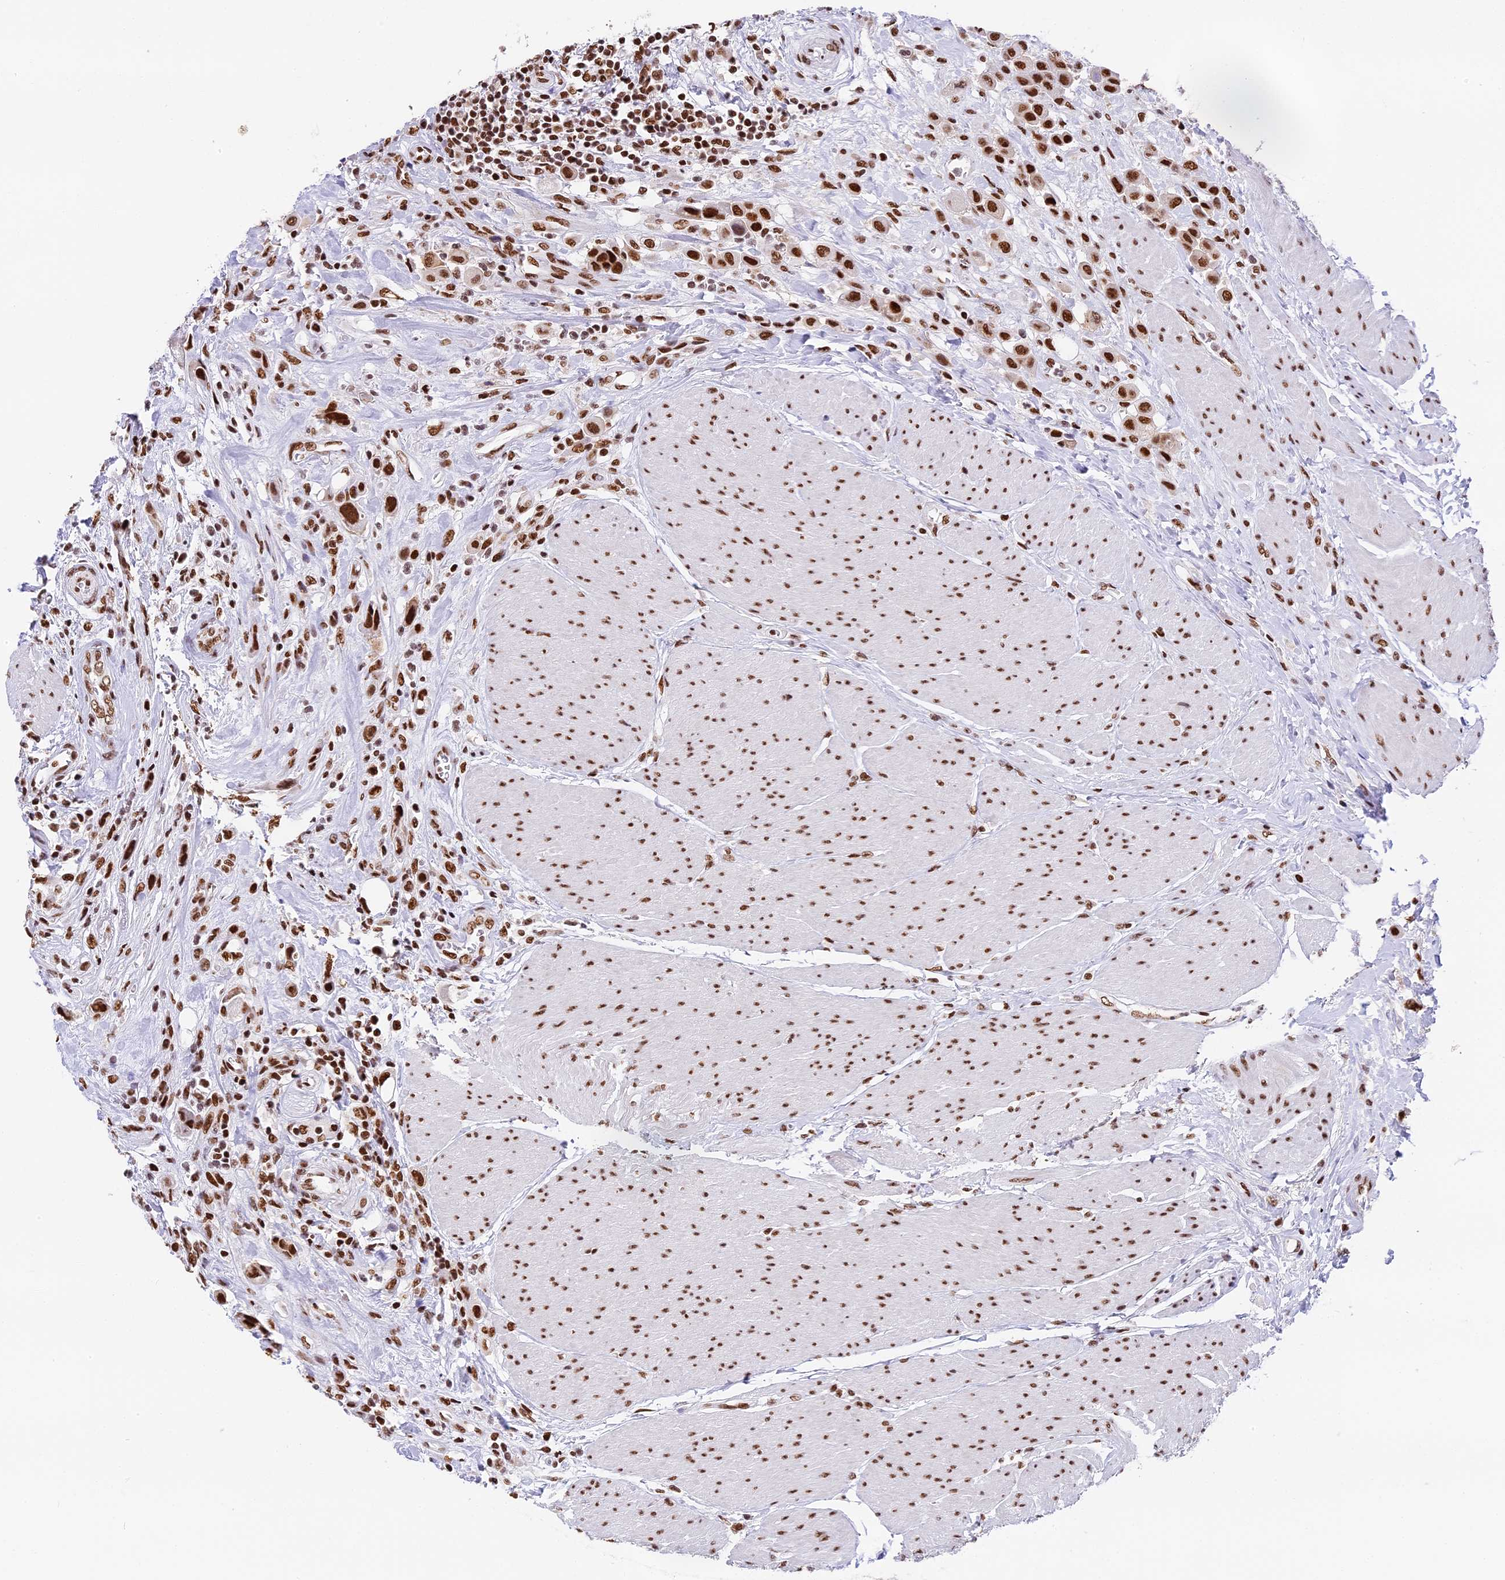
{"staining": {"intensity": "strong", "quantity": ">75%", "location": "nuclear"}, "tissue": "urothelial cancer", "cell_type": "Tumor cells", "image_type": "cancer", "snomed": [{"axis": "morphology", "description": "Urothelial carcinoma, High grade"}, {"axis": "topography", "description": "Urinary bladder"}], "caption": "Tumor cells reveal high levels of strong nuclear staining in approximately >75% of cells in urothelial cancer.", "gene": "SBNO1", "patient": {"sex": "male", "age": 50}}